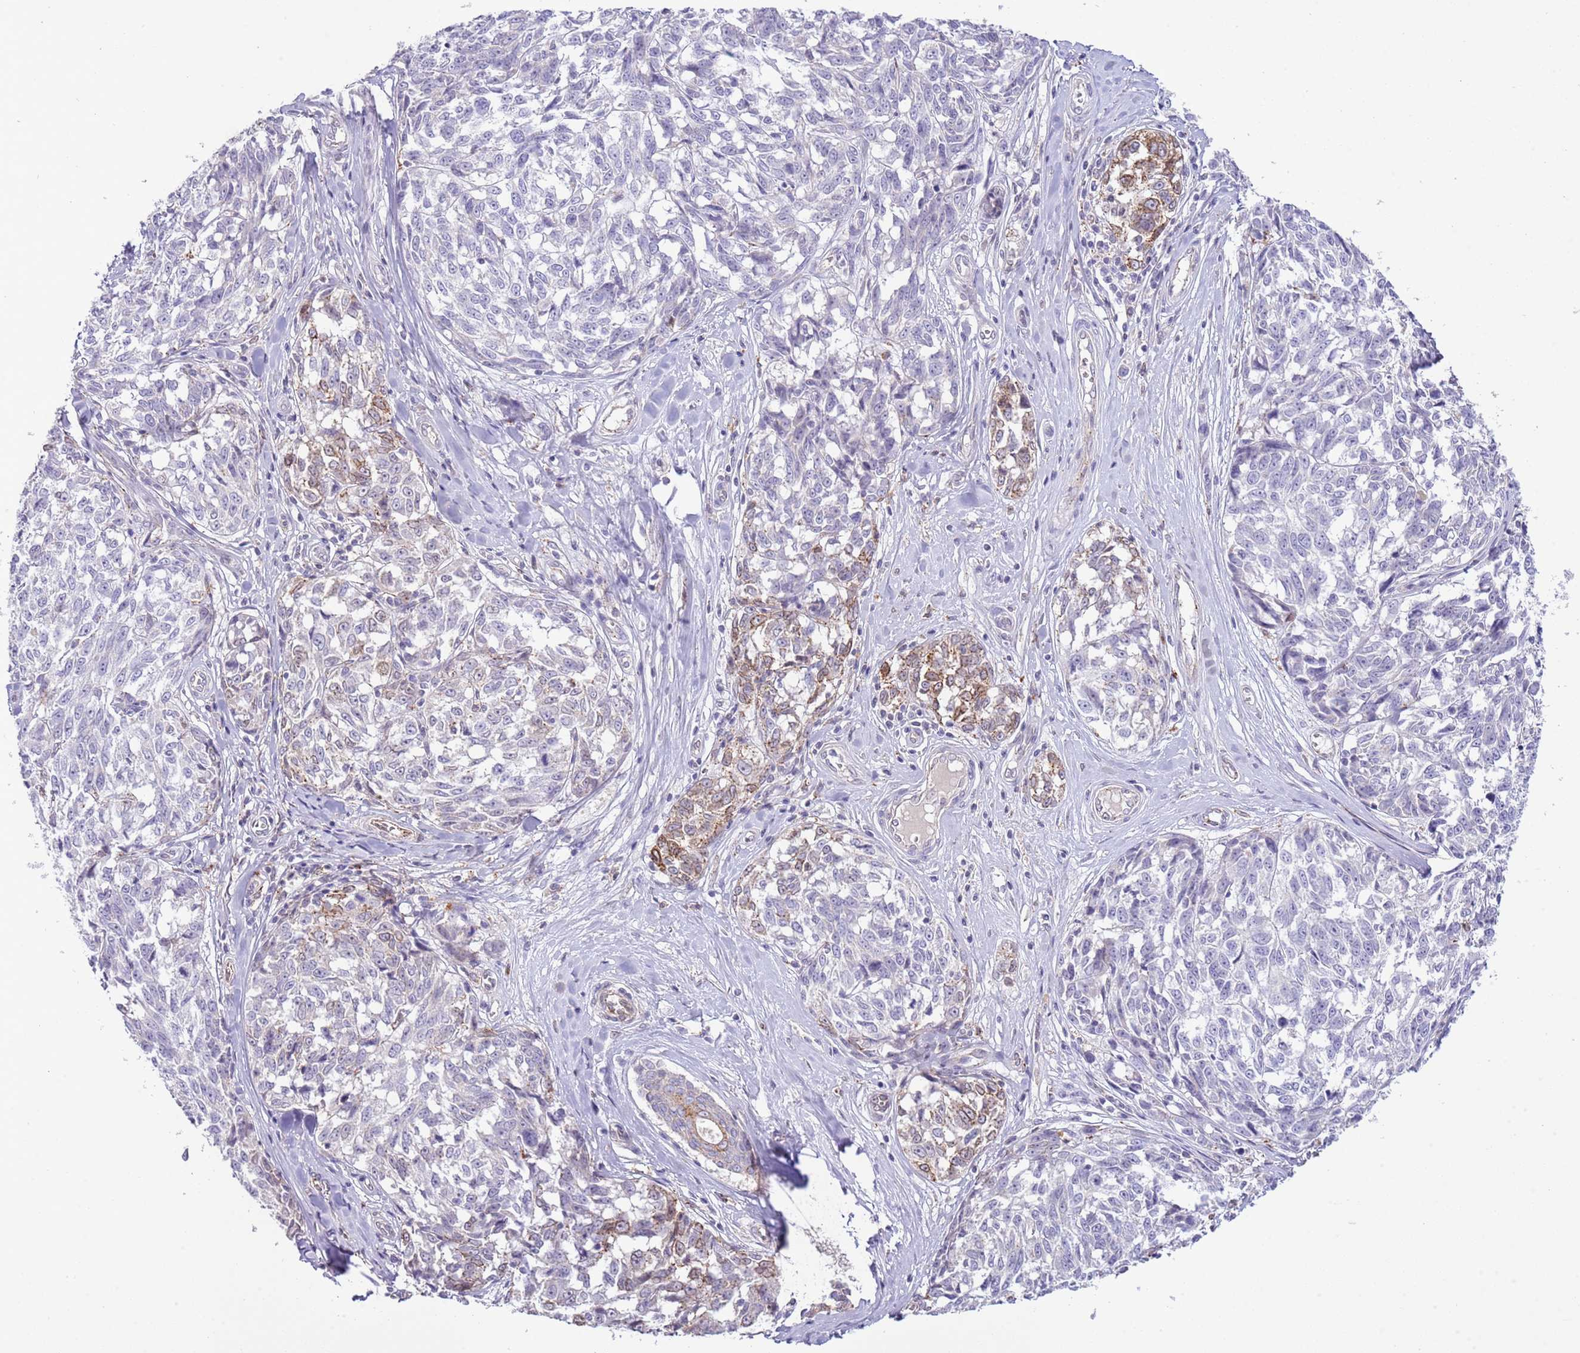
{"staining": {"intensity": "moderate", "quantity": "<25%", "location": "cytoplasmic/membranous"}, "tissue": "melanoma", "cell_type": "Tumor cells", "image_type": "cancer", "snomed": [{"axis": "morphology", "description": "Normal tissue, NOS"}, {"axis": "morphology", "description": "Malignant melanoma, NOS"}, {"axis": "topography", "description": "Skin"}], "caption": "Immunohistochemical staining of human malignant melanoma demonstrates low levels of moderate cytoplasmic/membranous protein positivity in about <25% of tumor cells.", "gene": "ABHD17A", "patient": {"sex": "female", "age": 64}}